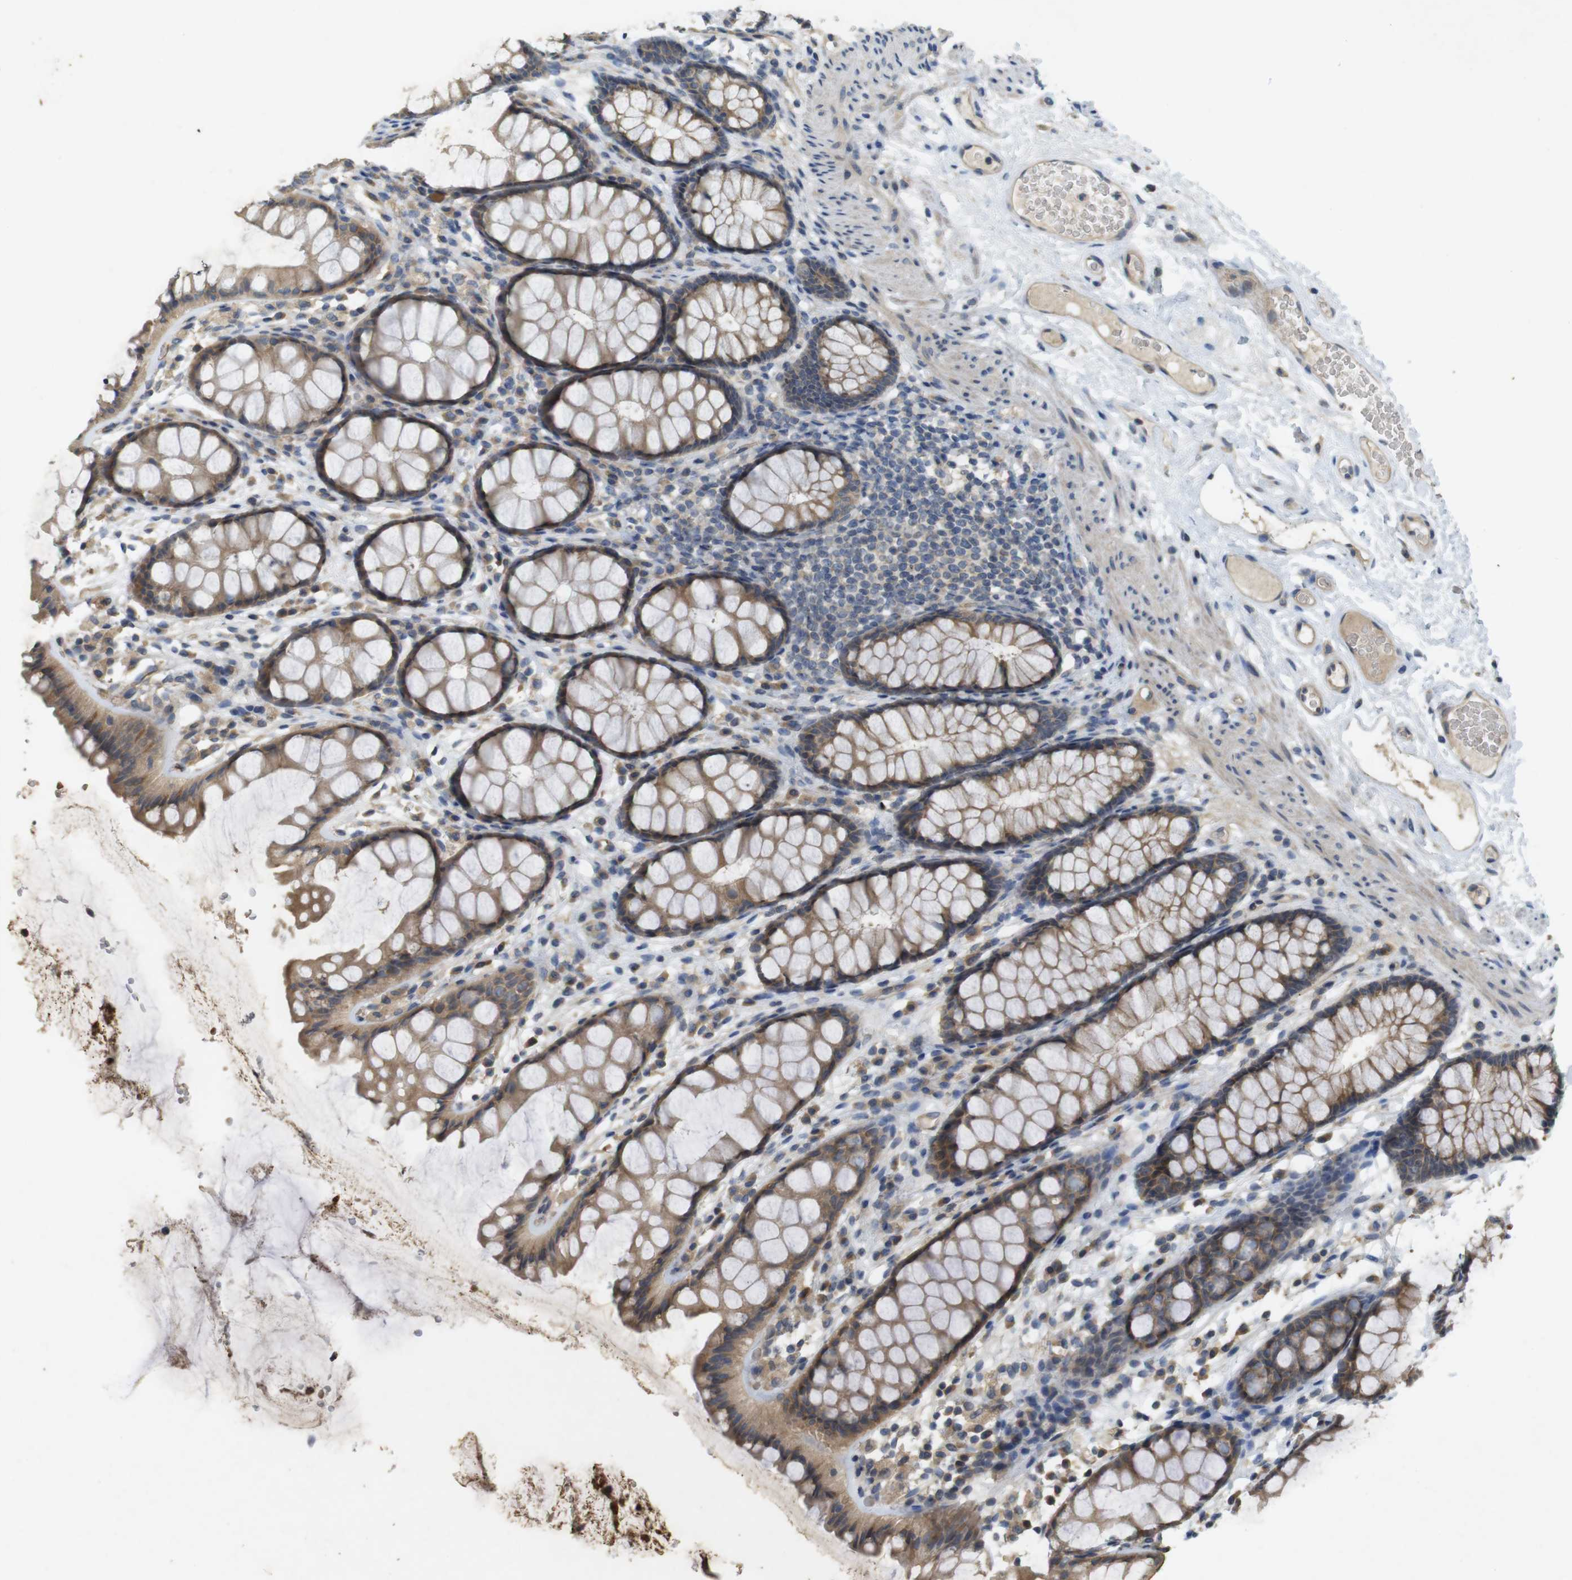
{"staining": {"intensity": "weak", "quantity": "25%-75%", "location": "cytoplasmic/membranous"}, "tissue": "colon", "cell_type": "Endothelial cells", "image_type": "normal", "snomed": [{"axis": "morphology", "description": "Normal tissue, NOS"}, {"axis": "topography", "description": "Colon"}], "caption": "High-magnification brightfield microscopy of unremarkable colon stained with DAB (brown) and counterstained with hematoxylin (blue). endothelial cells exhibit weak cytoplasmic/membranous expression is identified in about25%-75% of cells. The staining was performed using DAB (3,3'-diaminobenzidine) to visualize the protein expression in brown, while the nuclei were stained in blue with hematoxylin (Magnification: 20x).", "gene": "CLTC", "patient": {"sex": "female", "age": 55}}